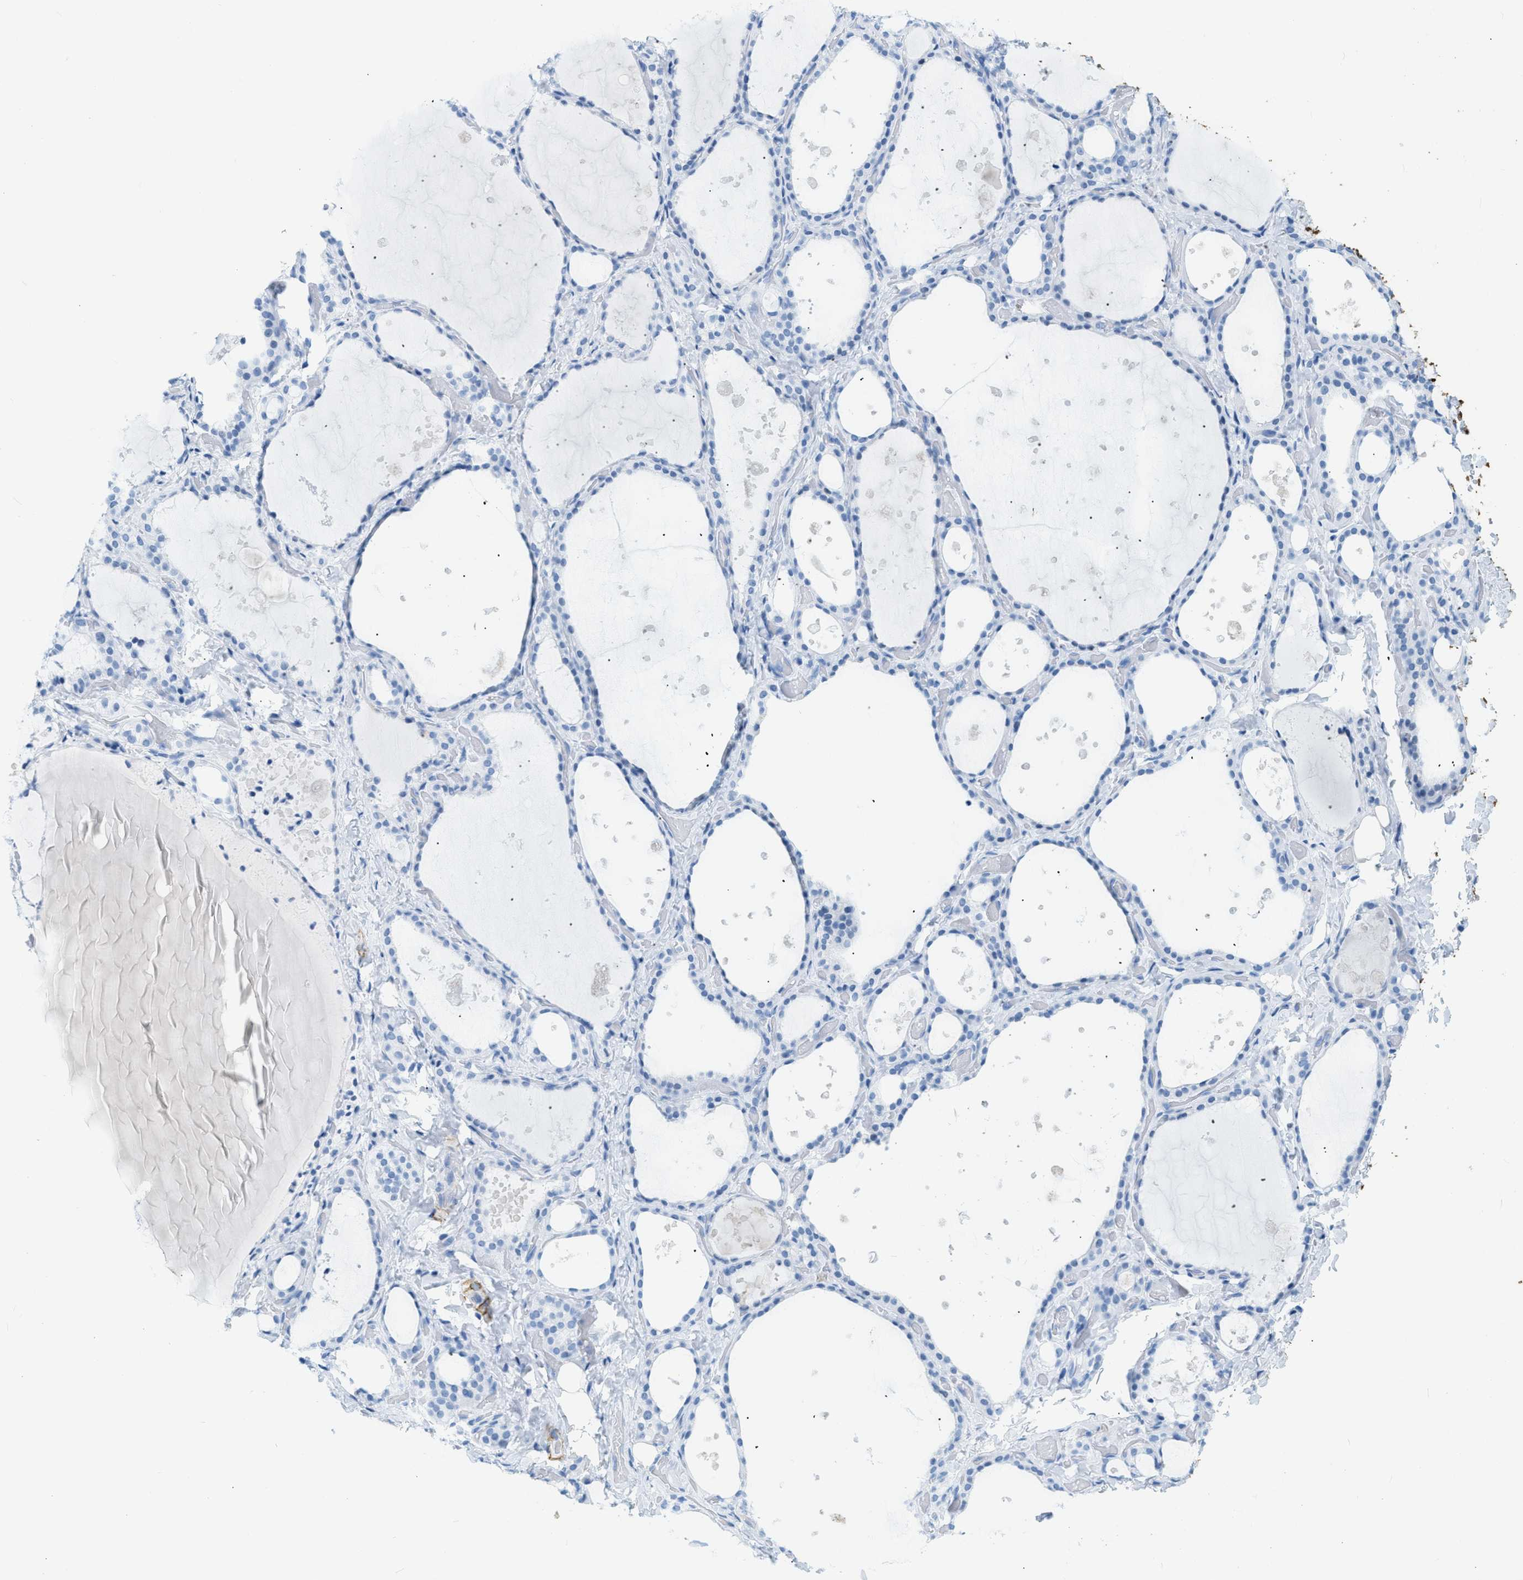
{"staining": {"intensity": "negative", "quantity": "none", "location": "none"}, "tissue": "thyroid gland", "cell_type": "Glandular cells", "image_type": "normal", "snomed": [{"axis": "morphology", "description": "Normal tissue, NOS"}, {"axis": "topography", "description": "Thyroid gland"}], "caption": "Photomicrograph shows no protein positivity in glandular cells of unremarkable thyroid gland. (DAB immunohistochemistry (IHC), high magnification).", "gene": "DES", "patient": {"sex": "female", "age": 44}}